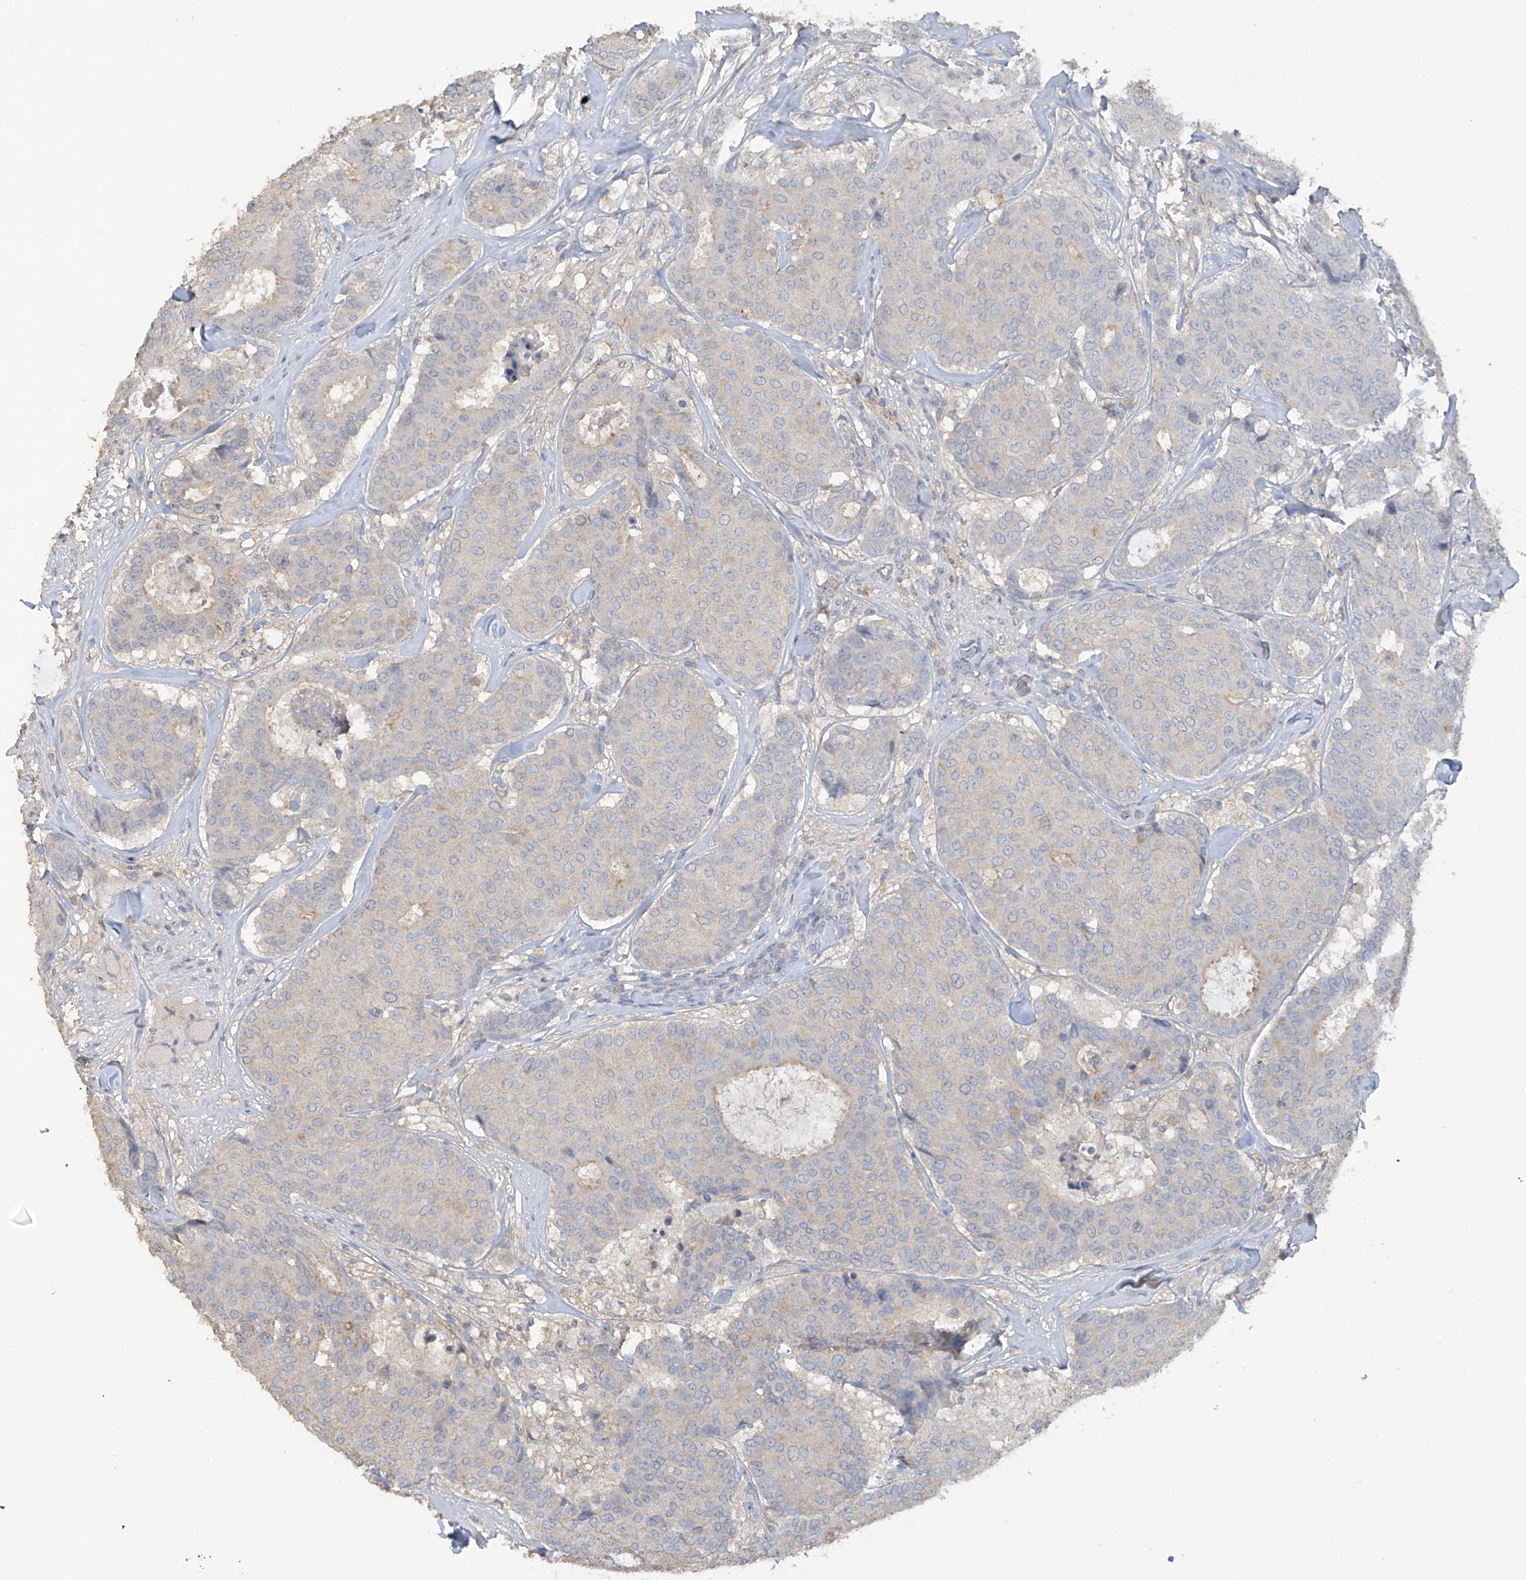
{"staining": {"intensity": "negative", "quantity": "none", "location": "none"}, "tissue": "breast cancer", "cell_type": "Tumor cells", "image_type": "cancer", "snomed": [{"axis": "morphology", "description": "Duct carcinoma"}, {"axis": "topography", "description": "Breast"}], "caption": "This photomicrograph is of breast cancer (intraductal carcinoma) stained with immunohistochemistry (IHC) to label a protein in brown with the nuclei are counter-stained blue. There is no staining in tumor cells.", "gene": "HAS3", "patient": {"sex": "female", "age": 75}}